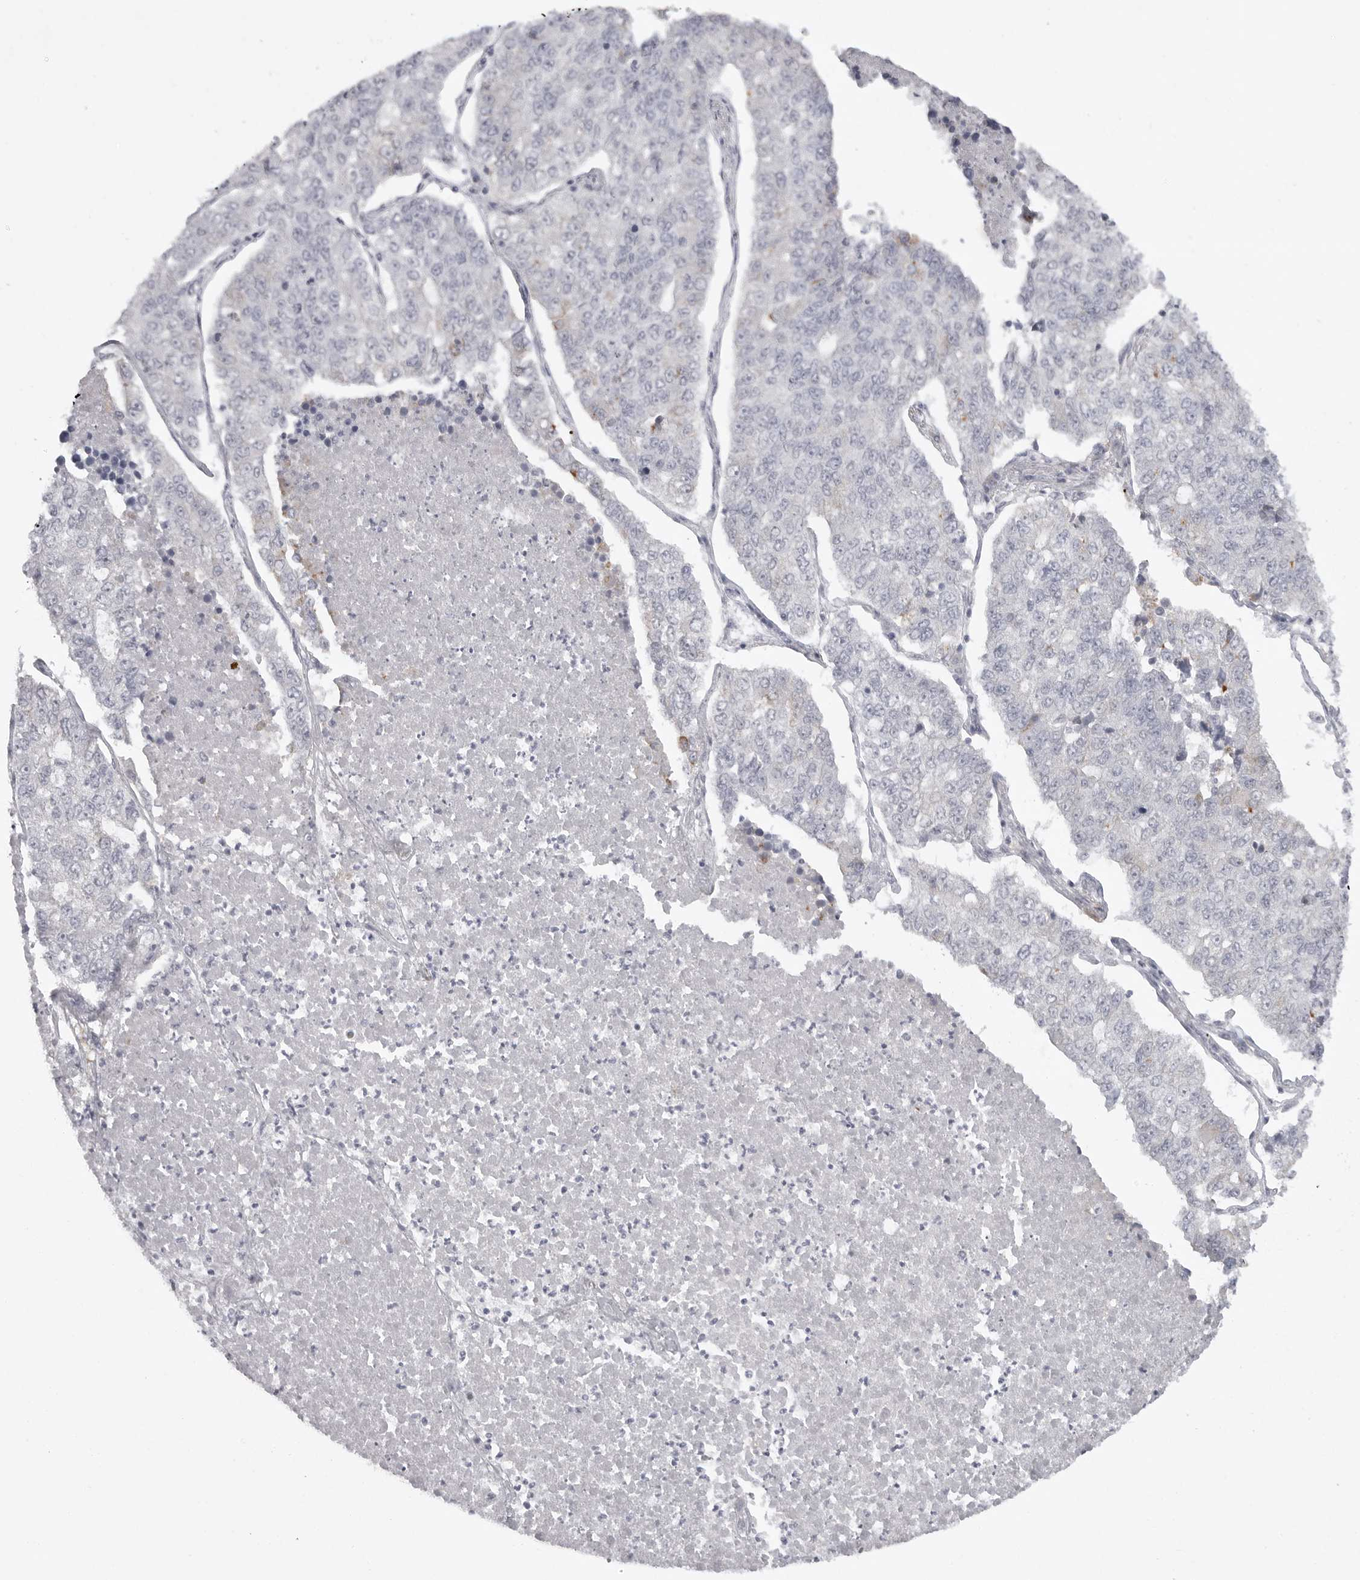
{"staining": {"intensity": "negative", "quantity": "none", "location": "none"}, "tissue": "lung cancer", "cell_type": "Tumor cells", "image_type": "cancer", "snomed": [{"axis": "morphology", "description": "Adenocarcinoma, NOS"}, {"axis": "topography", "description": "Lung"}], "caption": "High power microscopy histopathology image of an IHC photomicrograph of lung cancer (adenocarcinoma), revealing no significant staining in tumor cells.", "gene": "TCTN3", "patient": {"sex": "male", "age": 49}}